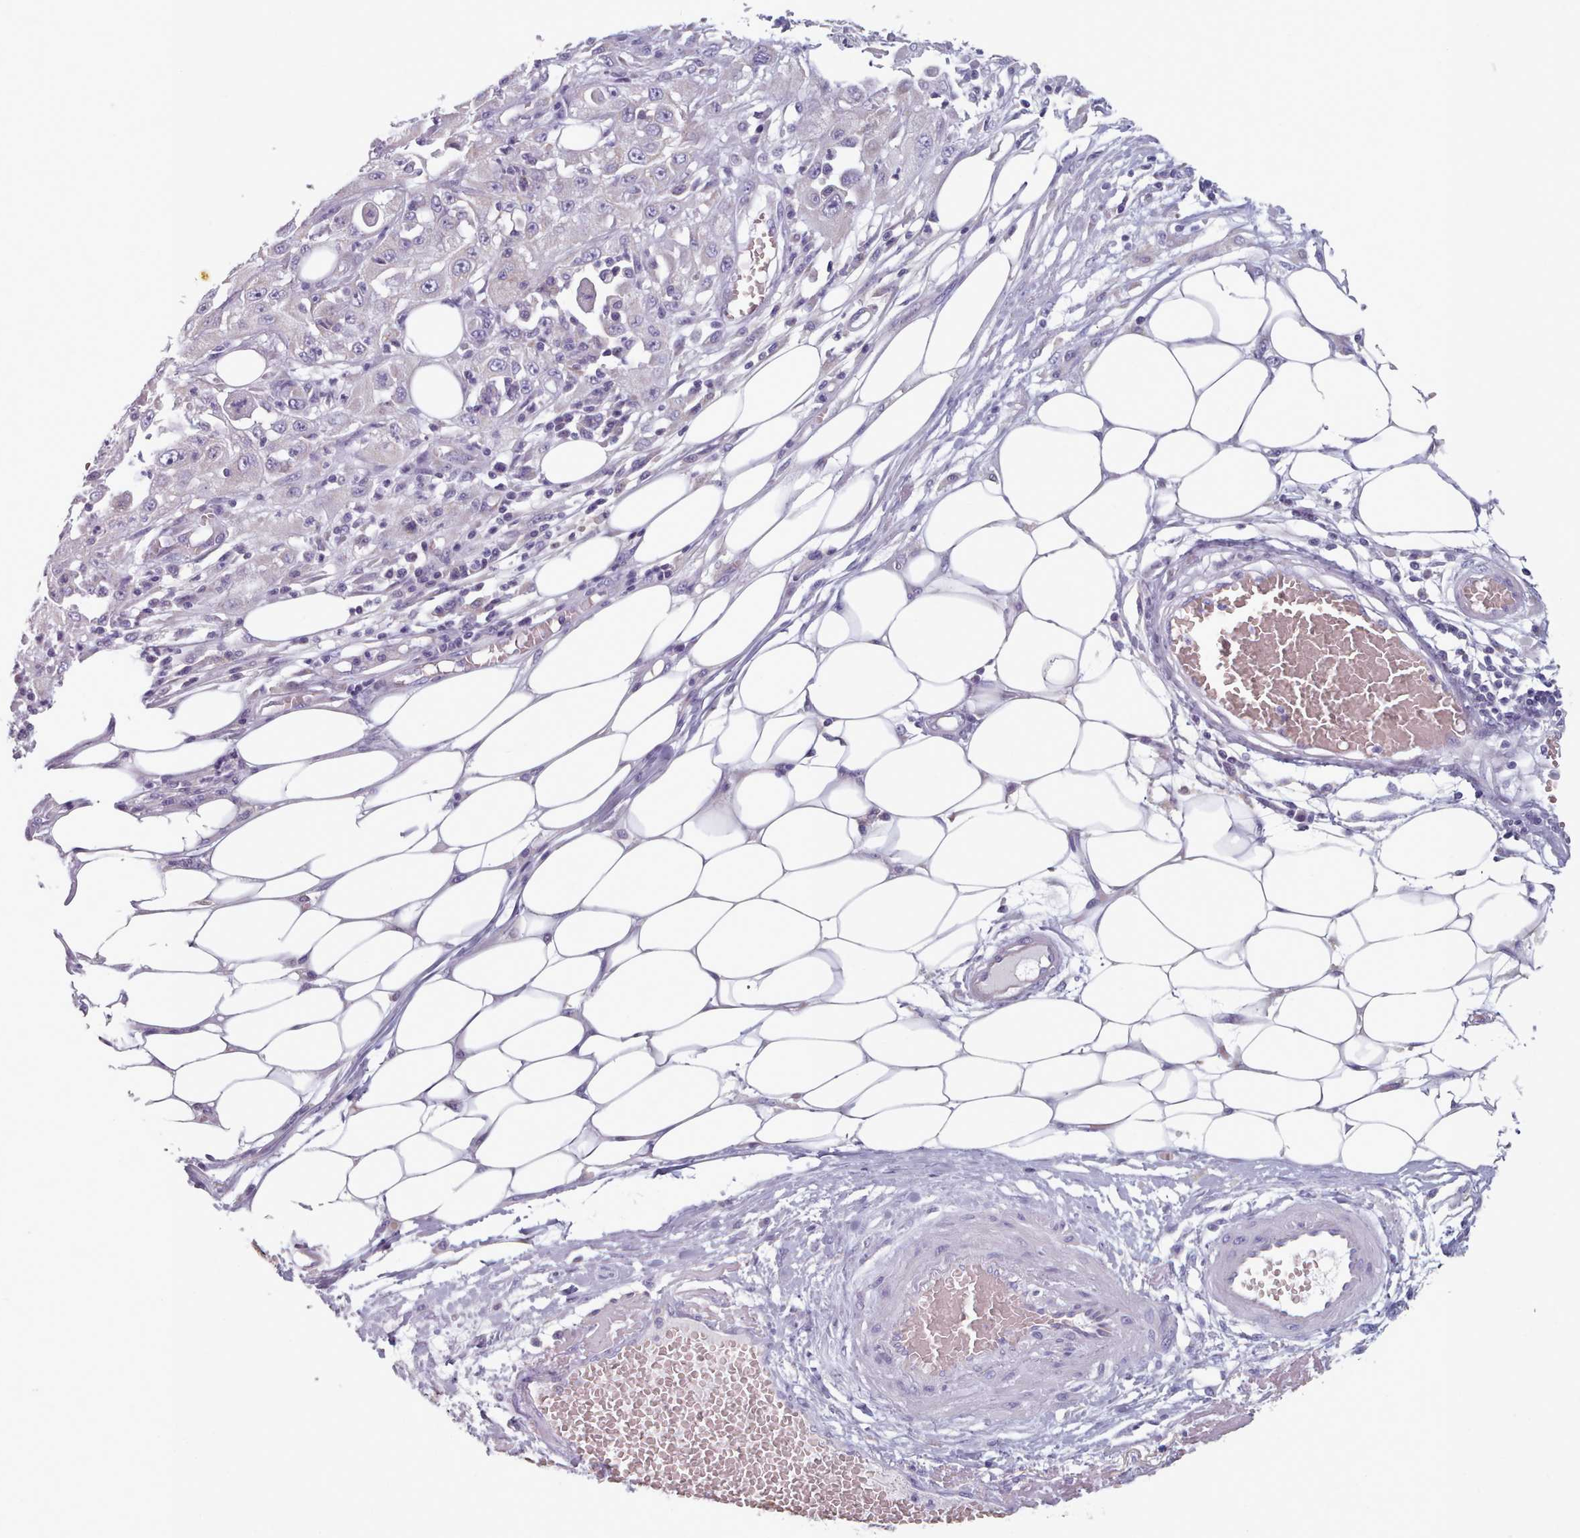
{"staining": {"intensity": "negative", "quantity": "none", "location": "none"}, "tissue": "skin cancer", "cell_type": "Tumor cells", "image_type": "cancer", "snomed": [{"axis": "morphology", "description": "Squamous cell carcinoma, NOS"}, {"axis": "morphology", "description": "Squamous cell carcinoma, metastatic, NOS"}, {"axis": "topography", "description": "Skin"}, {"axis": "topography", "description": "Lymph node"}], "caption": "The immunohistochemistry histopathology image has no significant expression in tumor cells of metastatic squamous cell carcinoma (skin) tissue. Nuclei are stained in blue.", "gene": "HAO1", "patient": {"sex": "male", "age": 75}}